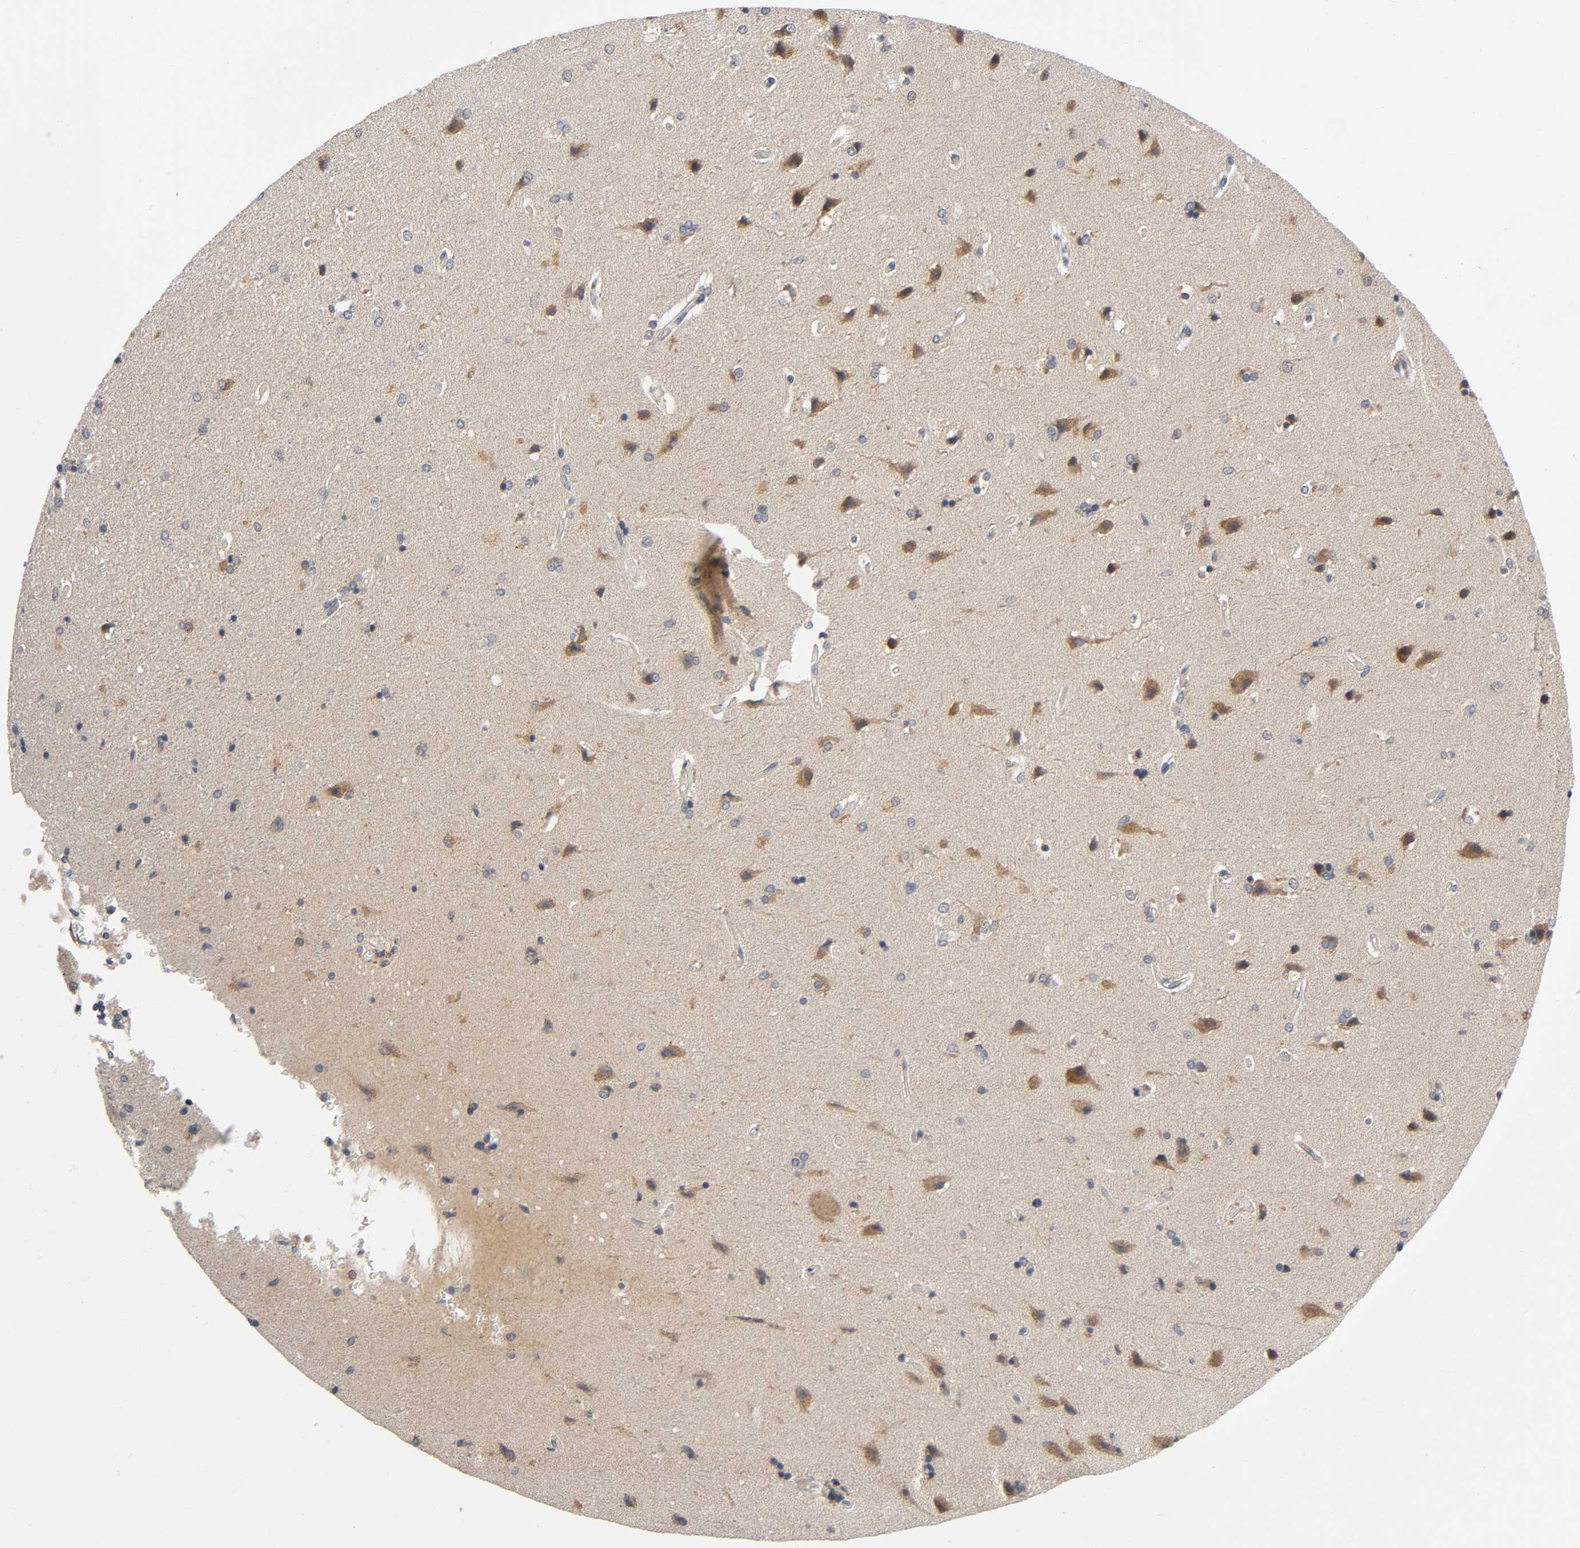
{"staining": {"intensity": "negative", "quantity": "none", "location": "none"}, "tissue": "cerebral cortex", "cell_type": "Endothelial cells", "image_type": "normal", "snomed": [{"axis": "morphology", "description": "Normal tissue, NOS"}, {"axis": "topography", "description": "Cerebral cortex"}], "caption": "Immunohistochemistry of normal cerebral cortex demonstrates no positivity in endothelial cells.", "gene": "MAPK8", "patient": {"sex": "male", "age": 62}}